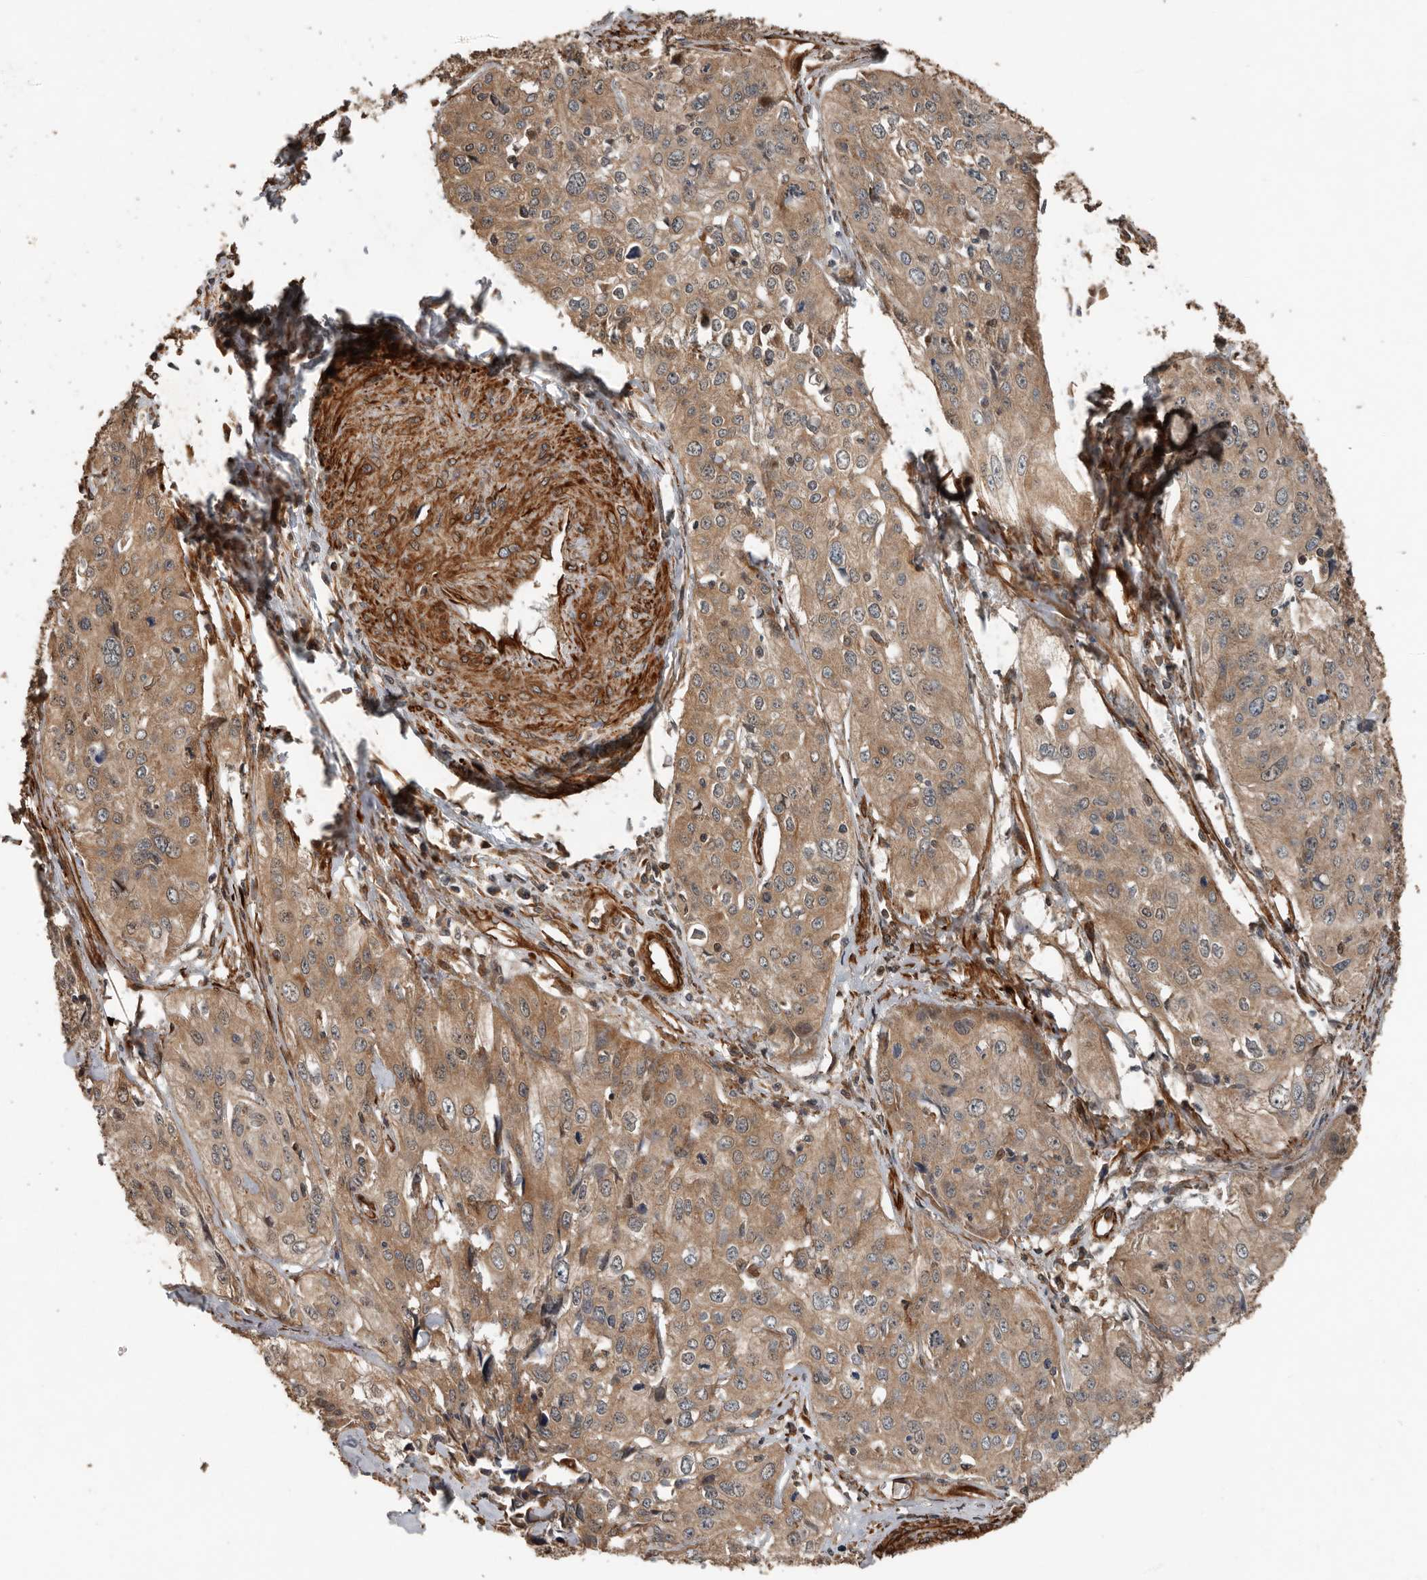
{"staining": {"intensity": "weak", "quantity": ">75%", "location": "cytoplasmic/membranous"}, "tissue": "cervical cancer", "cell_type": "Tumor cells", "image_type": "cancer", "snomed": [{"axis": "morphology", "description": "Squamous cell carcinoma, NOS"}, {"axis": "topography", "description": "Cervix"}], "caption": "The micrograph displays immunohistochemical staining of squamous cell carcinoma (cervical). There is weak cytoplasmic/membranous expression is present in about >75% of tumor cells. (brown staining indicates protein expression, while blue staining denotes nuclei).", "gene": "YOD1", "patient": {"sex": "female", "age": 31}}